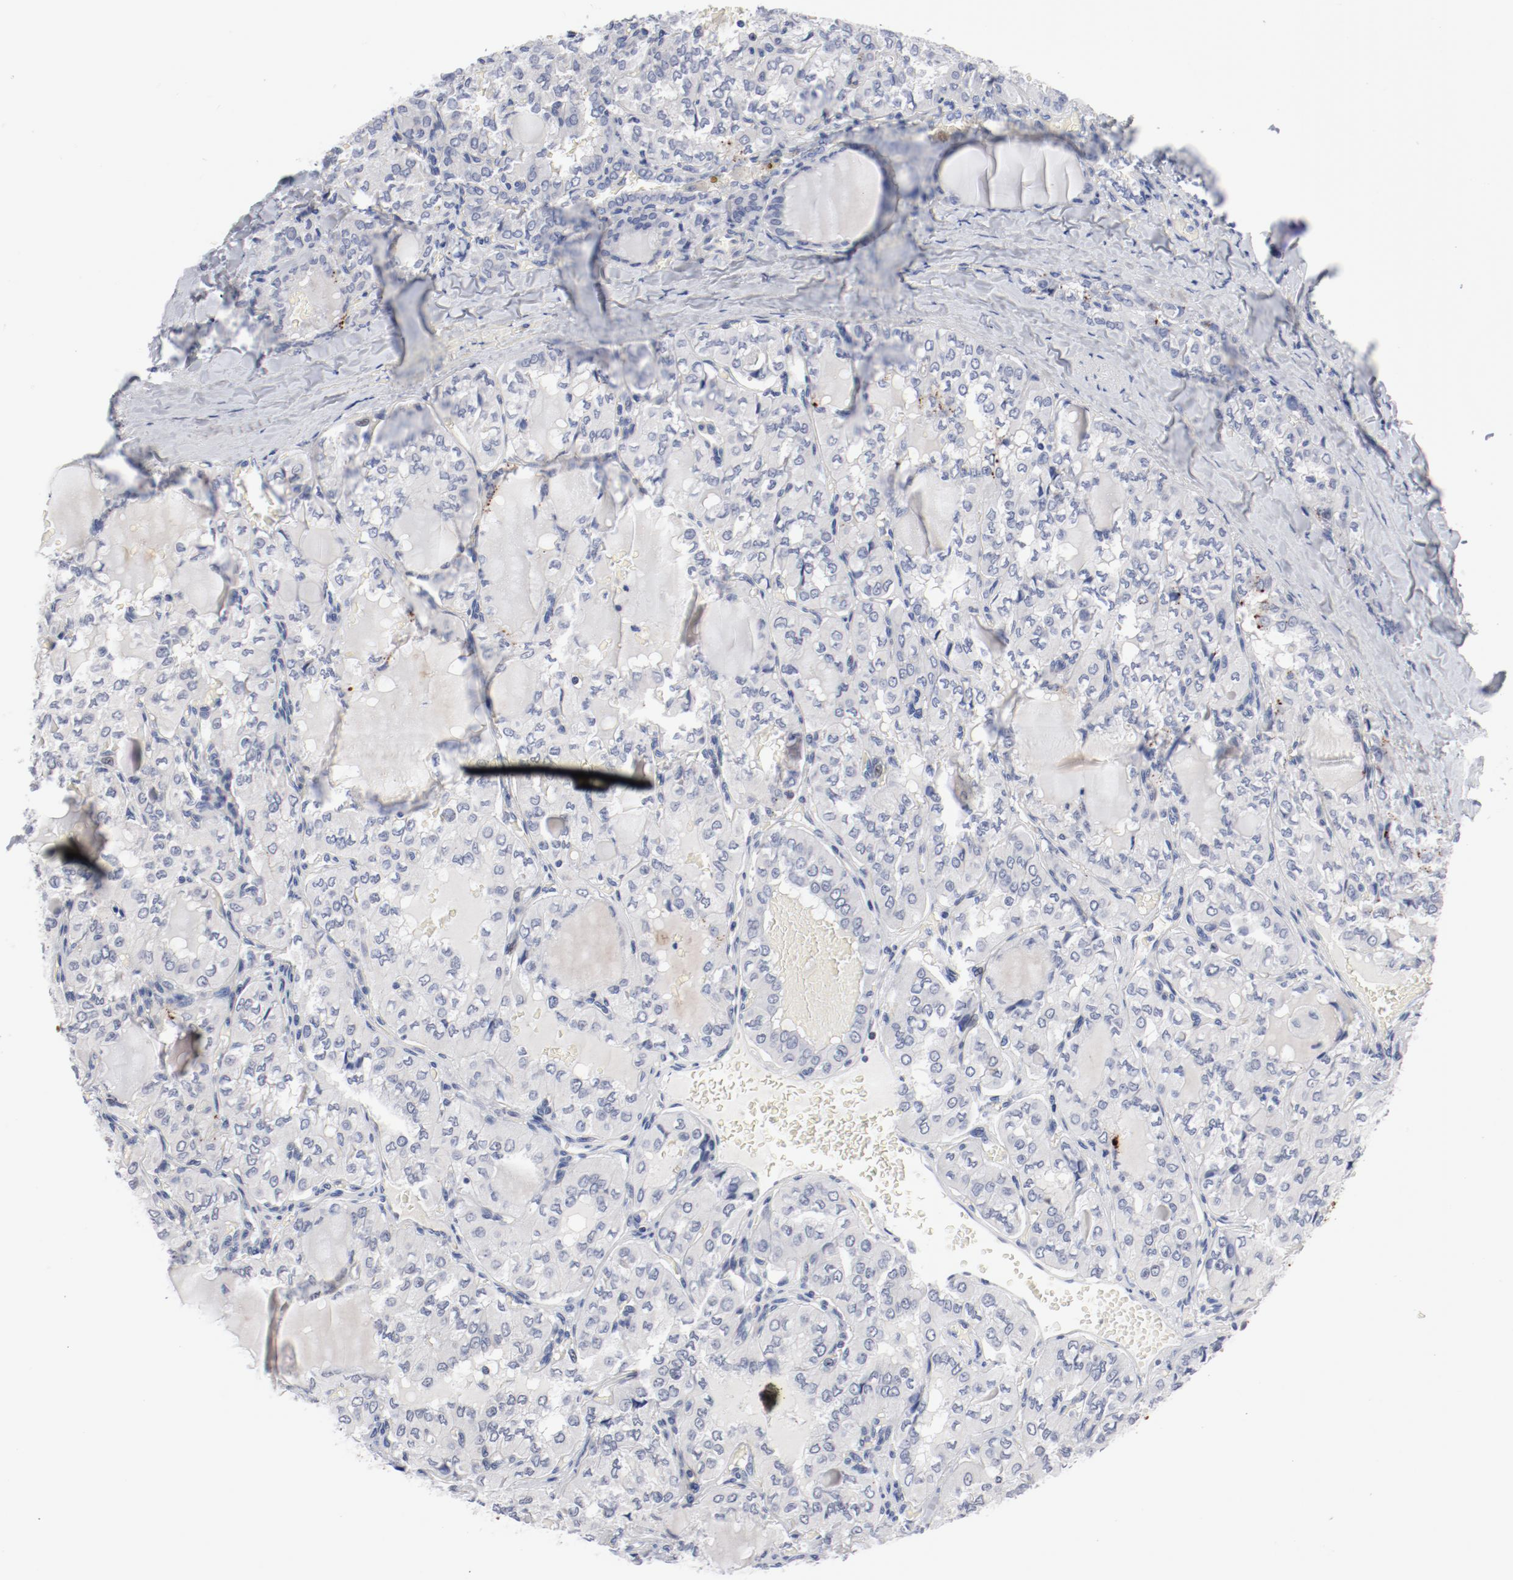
{"staining": {"intensity": "negative", "quantity": "none", "location": "none"}, "tissue": "thyroid cancer", "cell_type": "Tumor cells", "image_type": "cancer", "snomed": [{"axis": "morphology", "description": "Papillary adenocarcinoma, NOS"}, {"axis": "topography", "description": "Thyroid gland"}], "caption": "A high-resolution micrograph shows IHC staining of thyroid cancer (papillary adenocarcinoma), which displays no significant positivity in tumor cells.", "gene": "KCNK13", "patient": {"sex": "male", "age": 20}}